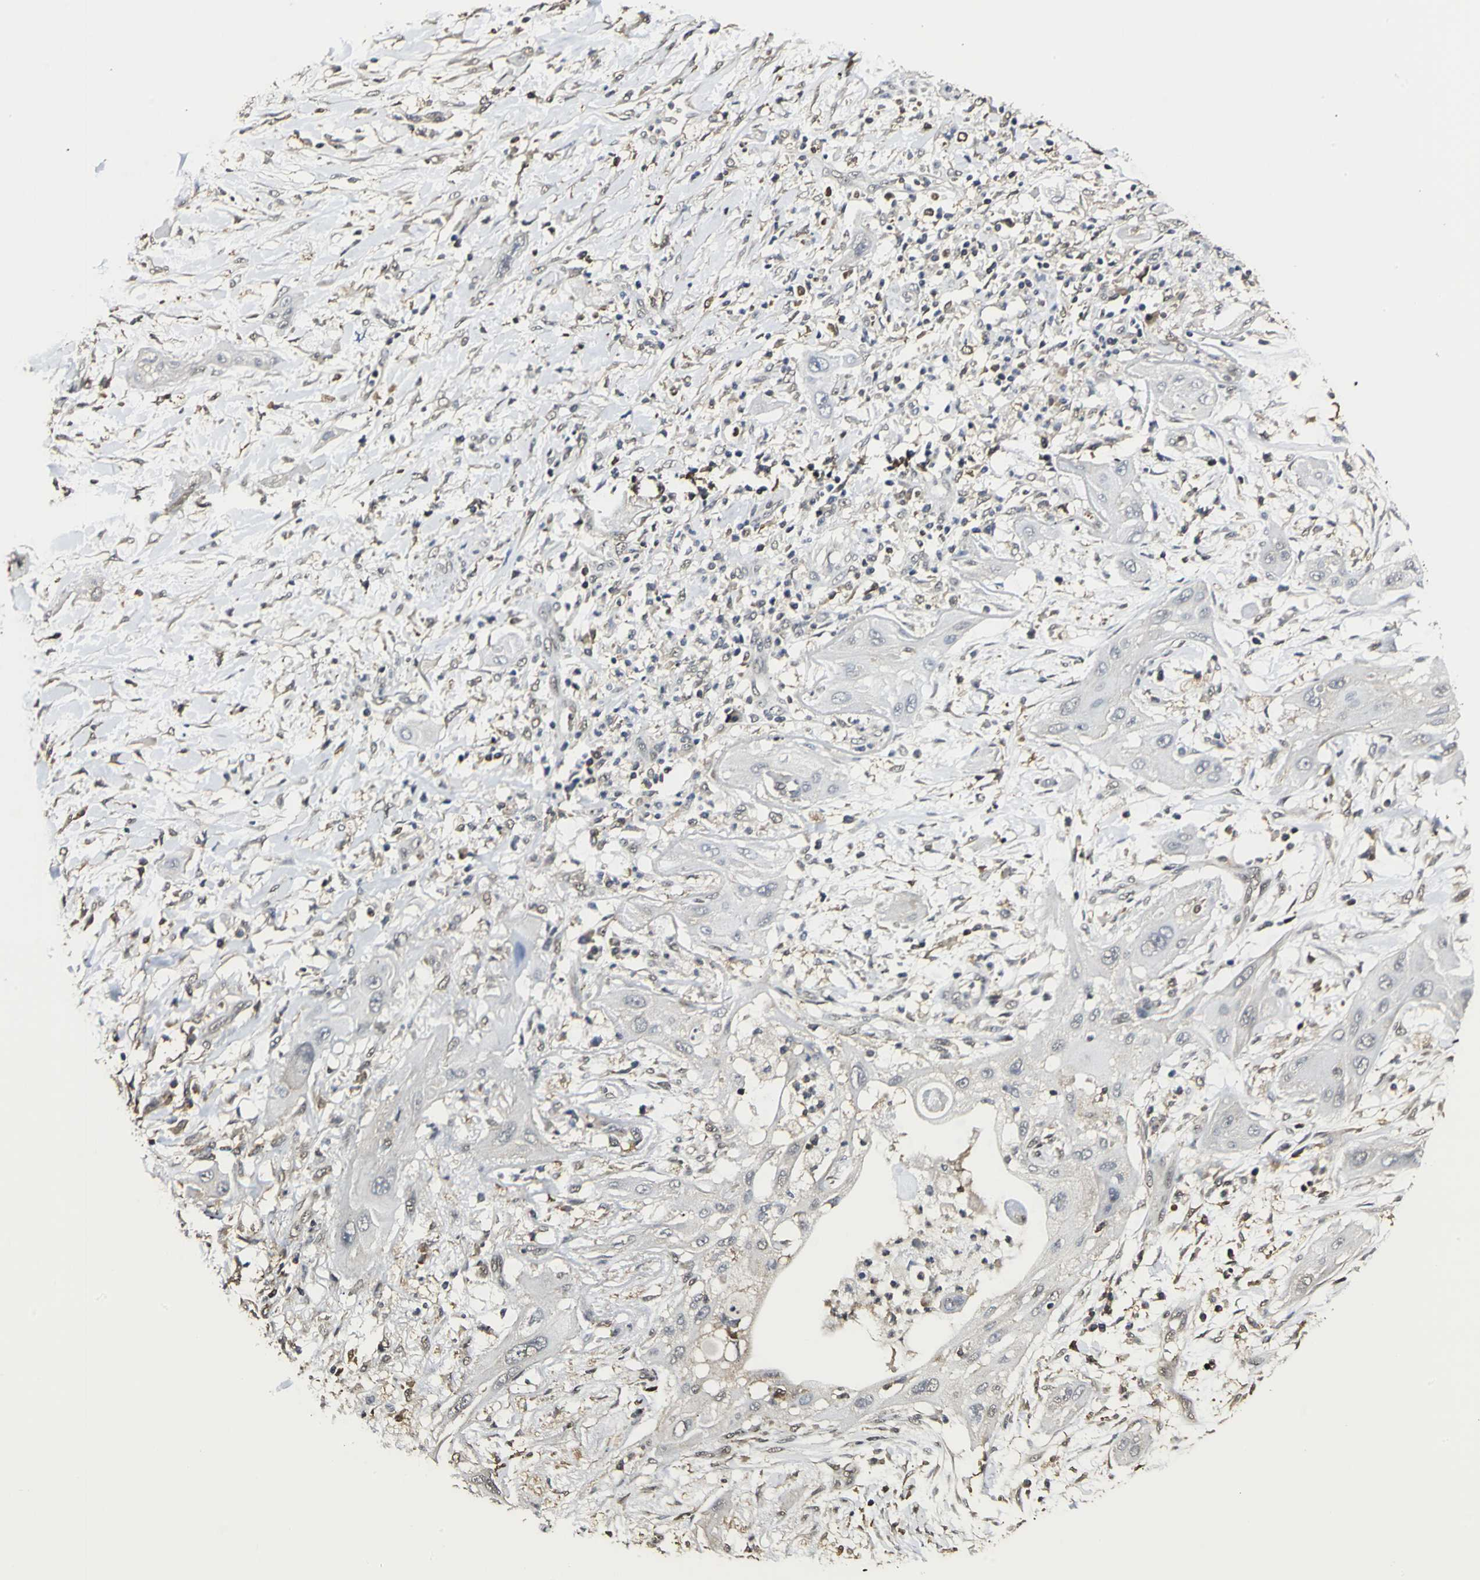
{"staining": {"intensity": "negative", "quantity": "none", "location": "none"}, "tissue": "lung cancer", "cell_type": "Tumor cells", "image_type": "cancer", "snomed": [{"axis": "morphology", "description": "Squamous cell carcinoma, NOS"}, {"axis": "topography", "description": "Lung"}], "caption": "DAB (3,3'-diaminobenzidine) immunohistochemical staining of human squamous cell carcinoma (lung) shows no significant staining in tumor cells.", "gene": "PARK7", "patient": {"sex": "female", "age": 47}}